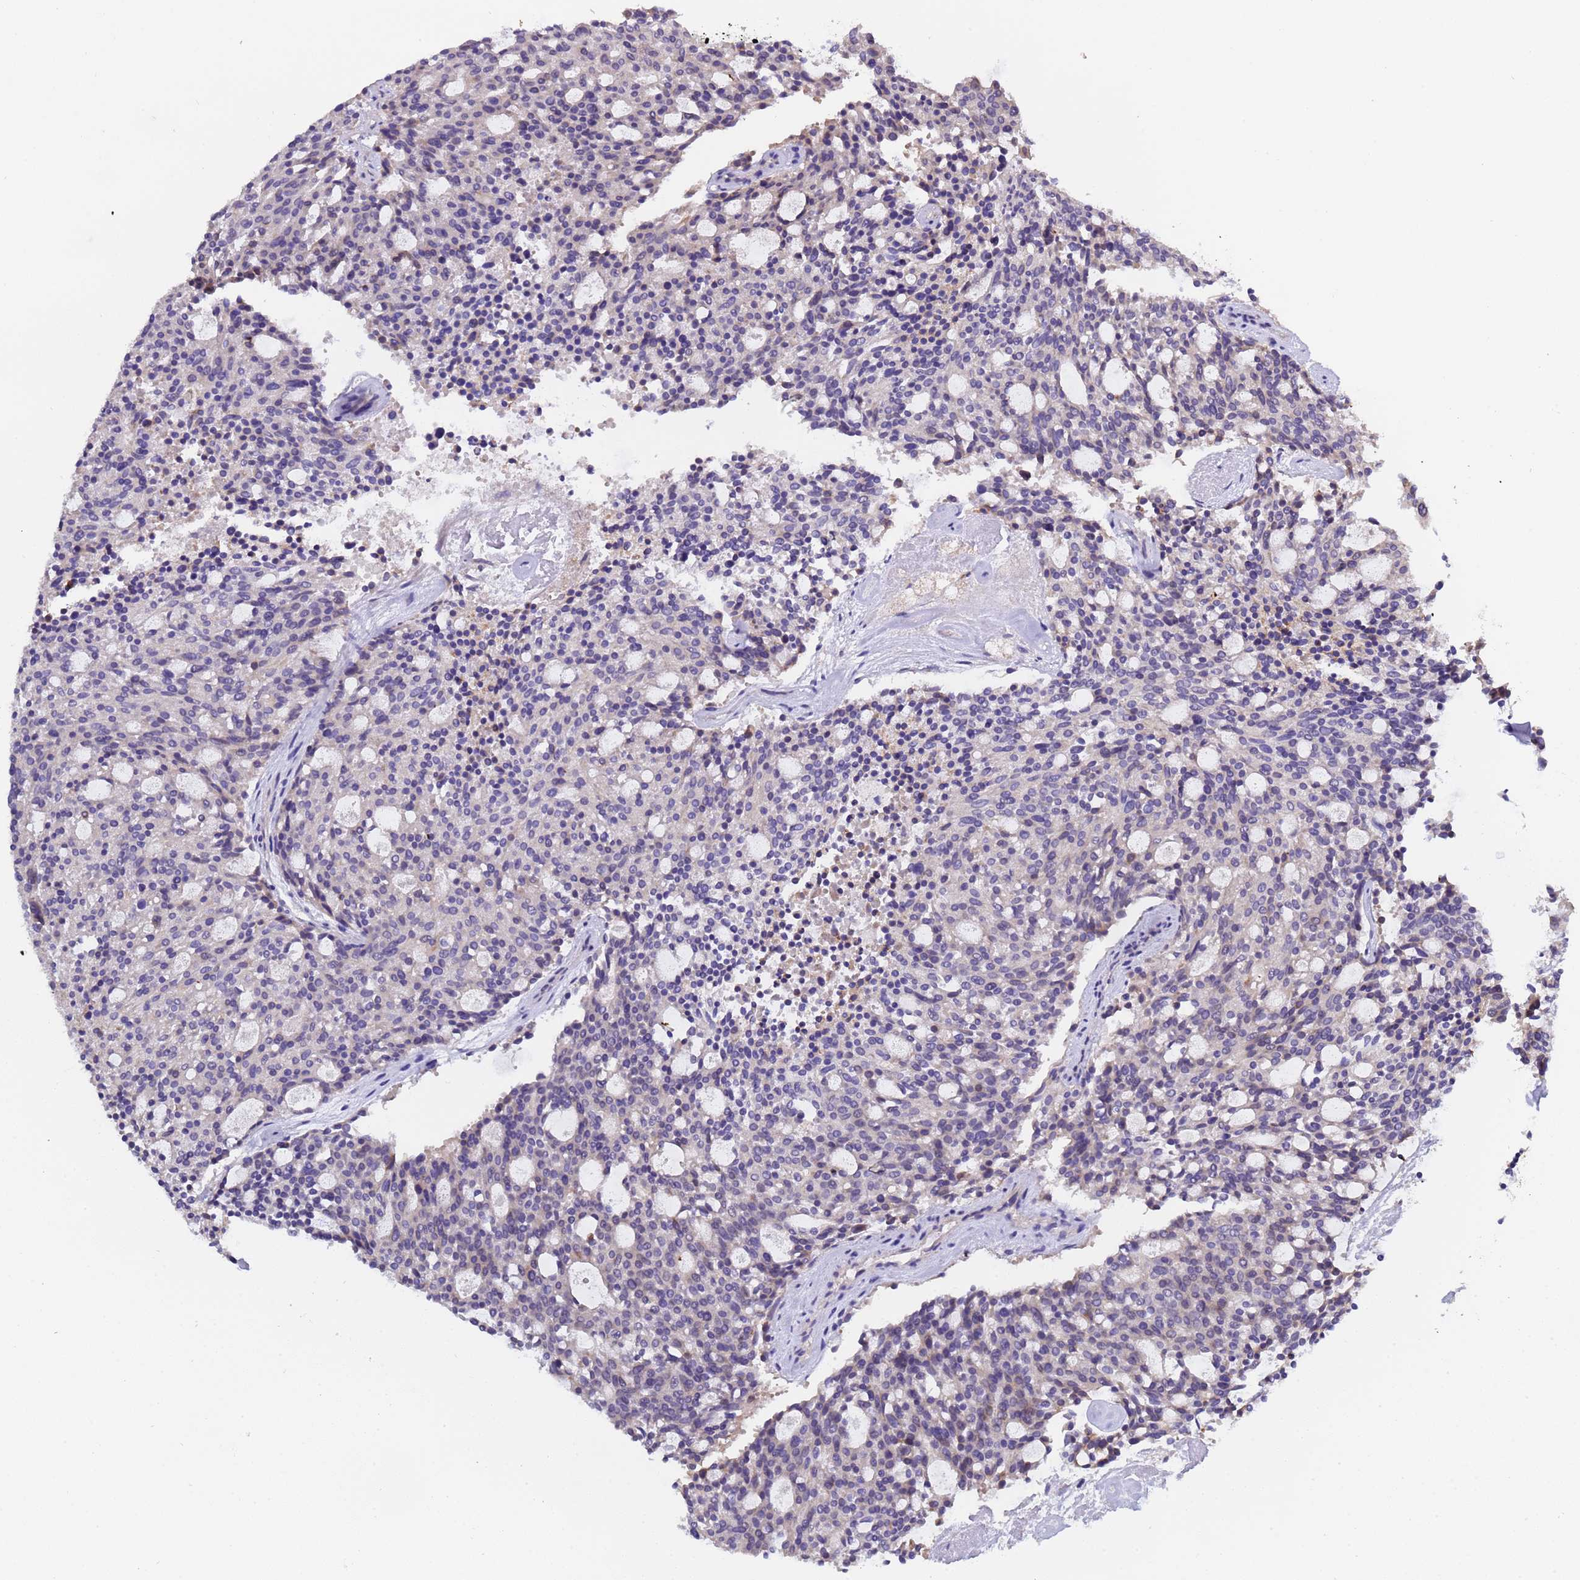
{"staining": {"intensity": "negative", "quantity": "none", "location": "none"}, "tissue": "carcinoid", "cell_type": "Tumor cells", "image_type": "cancer", "snomed": [{"axis": "morphology", "description": "Carcinoid, malignant, NOS"}, {"axis": "topography", "description": "Pancreas"}], "caption": "Immunohistochemistry (IHC) image of neoplastic tissue: human carcinoid stained with DAB (3,3'-diaminobenzidine) reveals no significant protein positivity in tumor cells. (Brightfield microscopy of DAB IHC at high magnification).", "gene": "ELMOD2", "patient": {"sex": "female", "age": 54}}